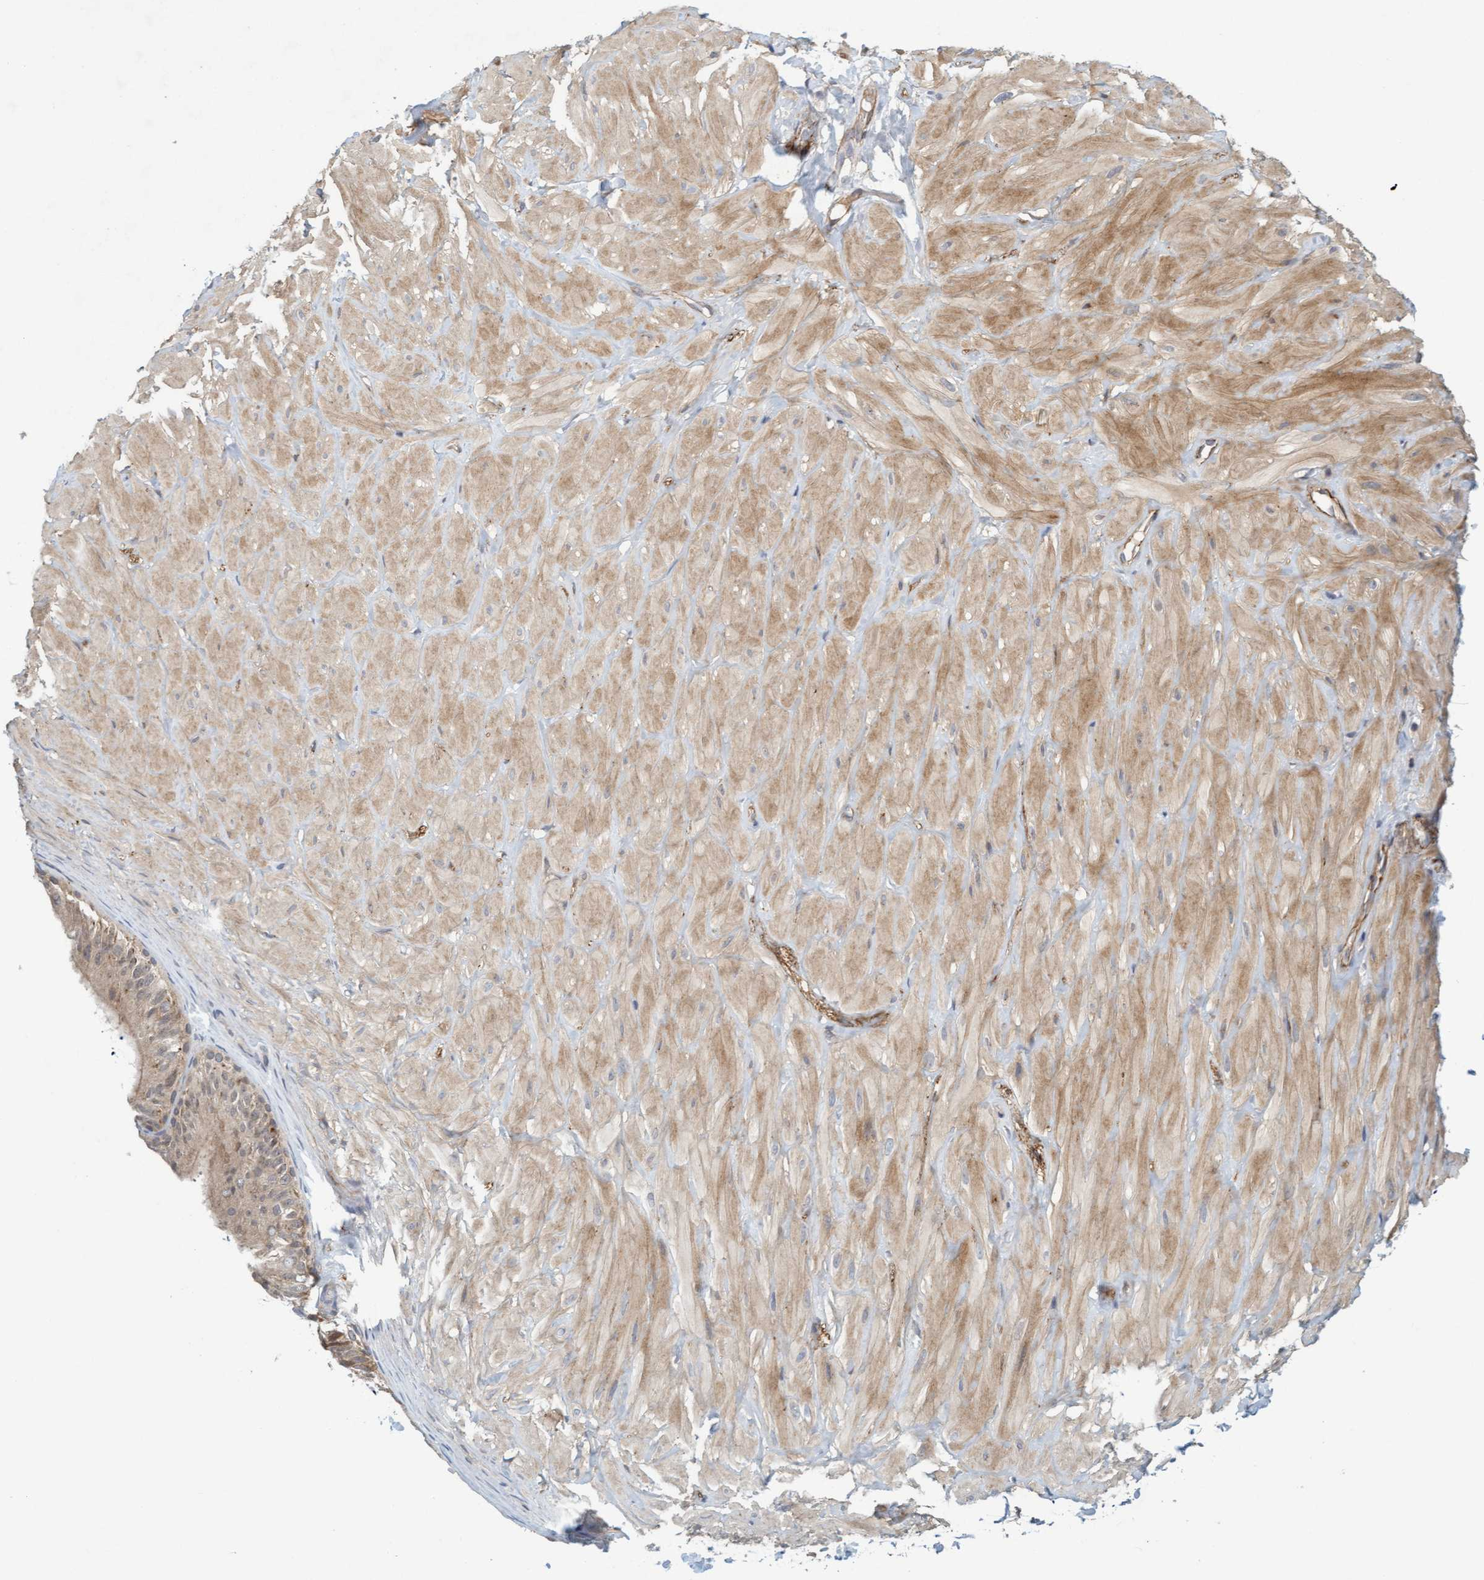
{"staining": {"intensity": "weak", "quantity": ">75%", "location": "cytoplasmic/membranous"}, "tissue": "adipose tissue", "cell_type": "Adipocytes", "image_type": "normal", "snomed": [{"axis": "morphology", "description": "Normal tissue, NOS"}, {"axis": "topography", "description": "Adipose tissue"}, {"axis": "topography", "description": "Vascular tissue"}, {"axis": "topography", "description": "Peripheral nerve tissue"}], "caption": "Immunohistochemistry (IHC) image of benign human adipose tissue stained for a protein (brown), which shows low levels of weak cytoplasmic/membranous staining in approximately >75% of adipocytes.", "gene": "TSTD2", "patient": {"sex": "male", "age": 25}}